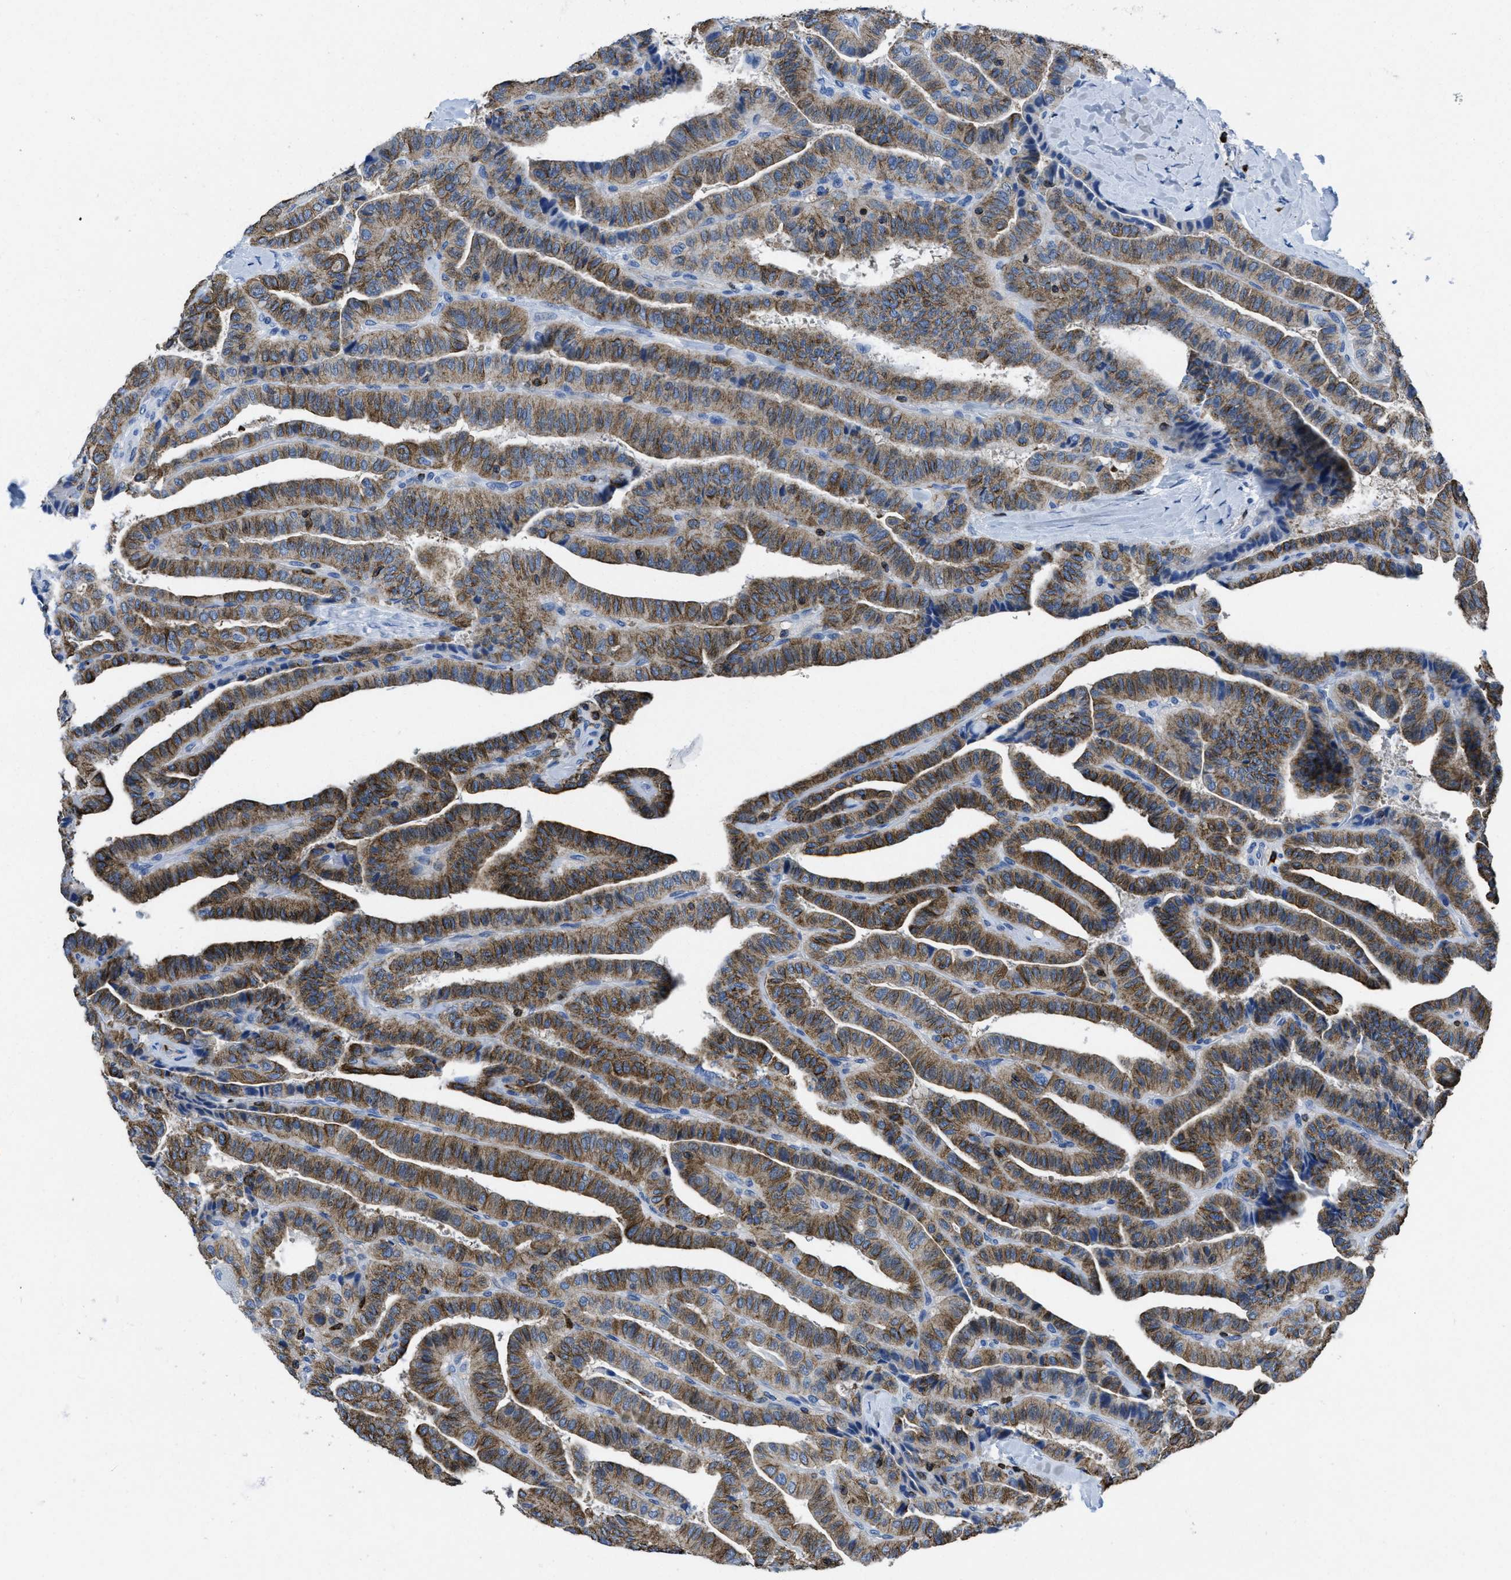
{"staining": {"intensity": "moderate", "quantity": ">75%", "location": "cytoplasmic/membranous"}, "tissue": "thyroid cancer", "cell_type": "Tumor cells", "image_type": "cancer", "snomed": [{"axis": "morphology", "description": "Papillary adenocarcinoma, NOS"}, {"axis": "topography", "description": "Thyroid gland"}], "caption": "Brown immunohistochemical staining in thyroid cancer displays moderate cytoplasmic/membranous expression in approximately >75% of tumor cells.", "gene": "ITGA3", "patient": {"sex": "male", "age": 77}}